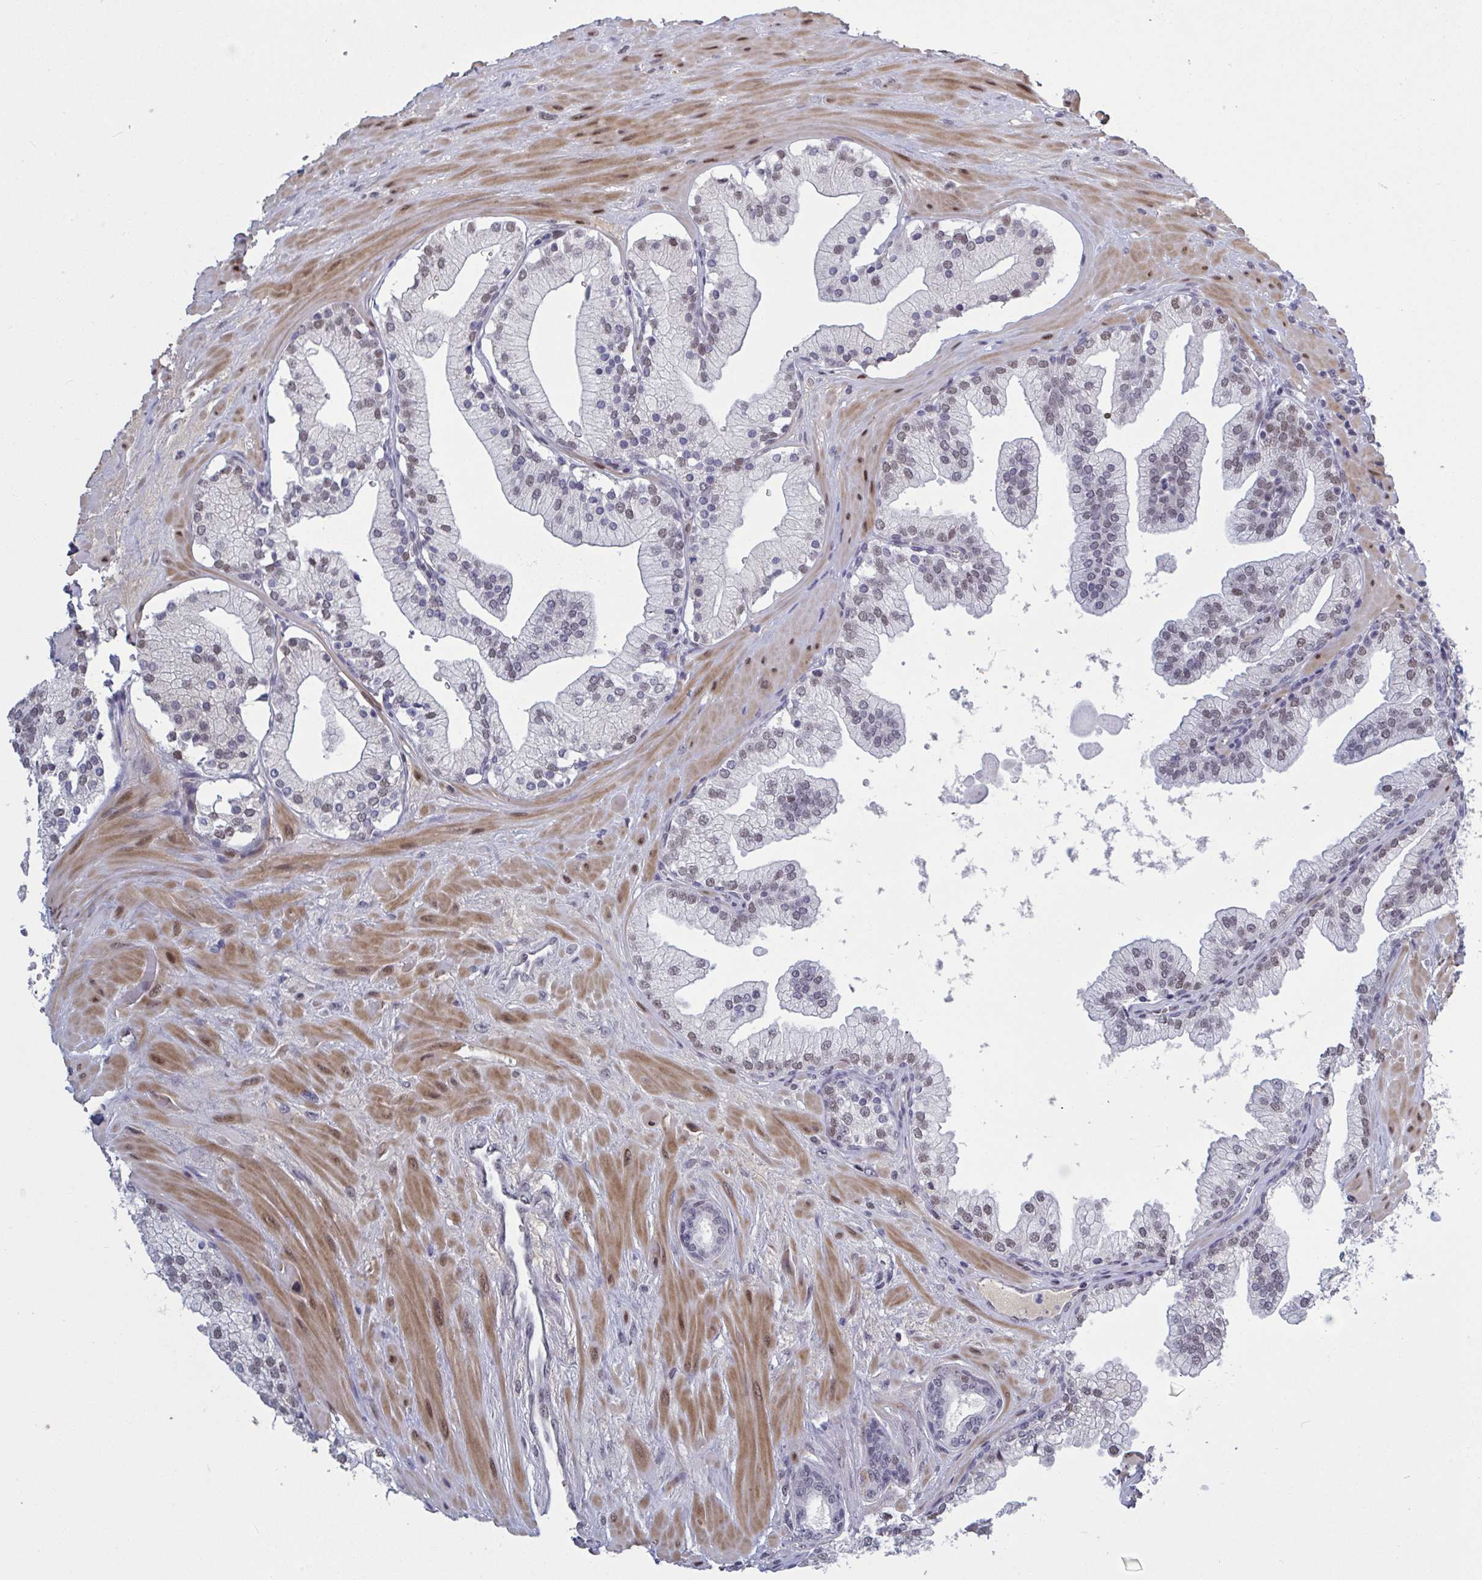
{"staining": {"intensity": "moderate", "quantity": ">75%", "location": "nuclear"}, "tissue": "prostate", "cell_type": "Glandular cells", "image_type": "normal", "snomed": [{"axis": "morphology", "description": "Normal tissue, NOS"}, {"axis": "topography", "description": "Prostate"}, {"axis": "topography", "description": "Peripheral nerve tissue"}], "caption": "A high-resolution photomicrograph shows IHC staining of benign prostate, which reveals moderate nuclear positivity in approximately >75% of glandular cells.", "gene": "BCL7B", "patient": {"sex": "male", "age": 61}}